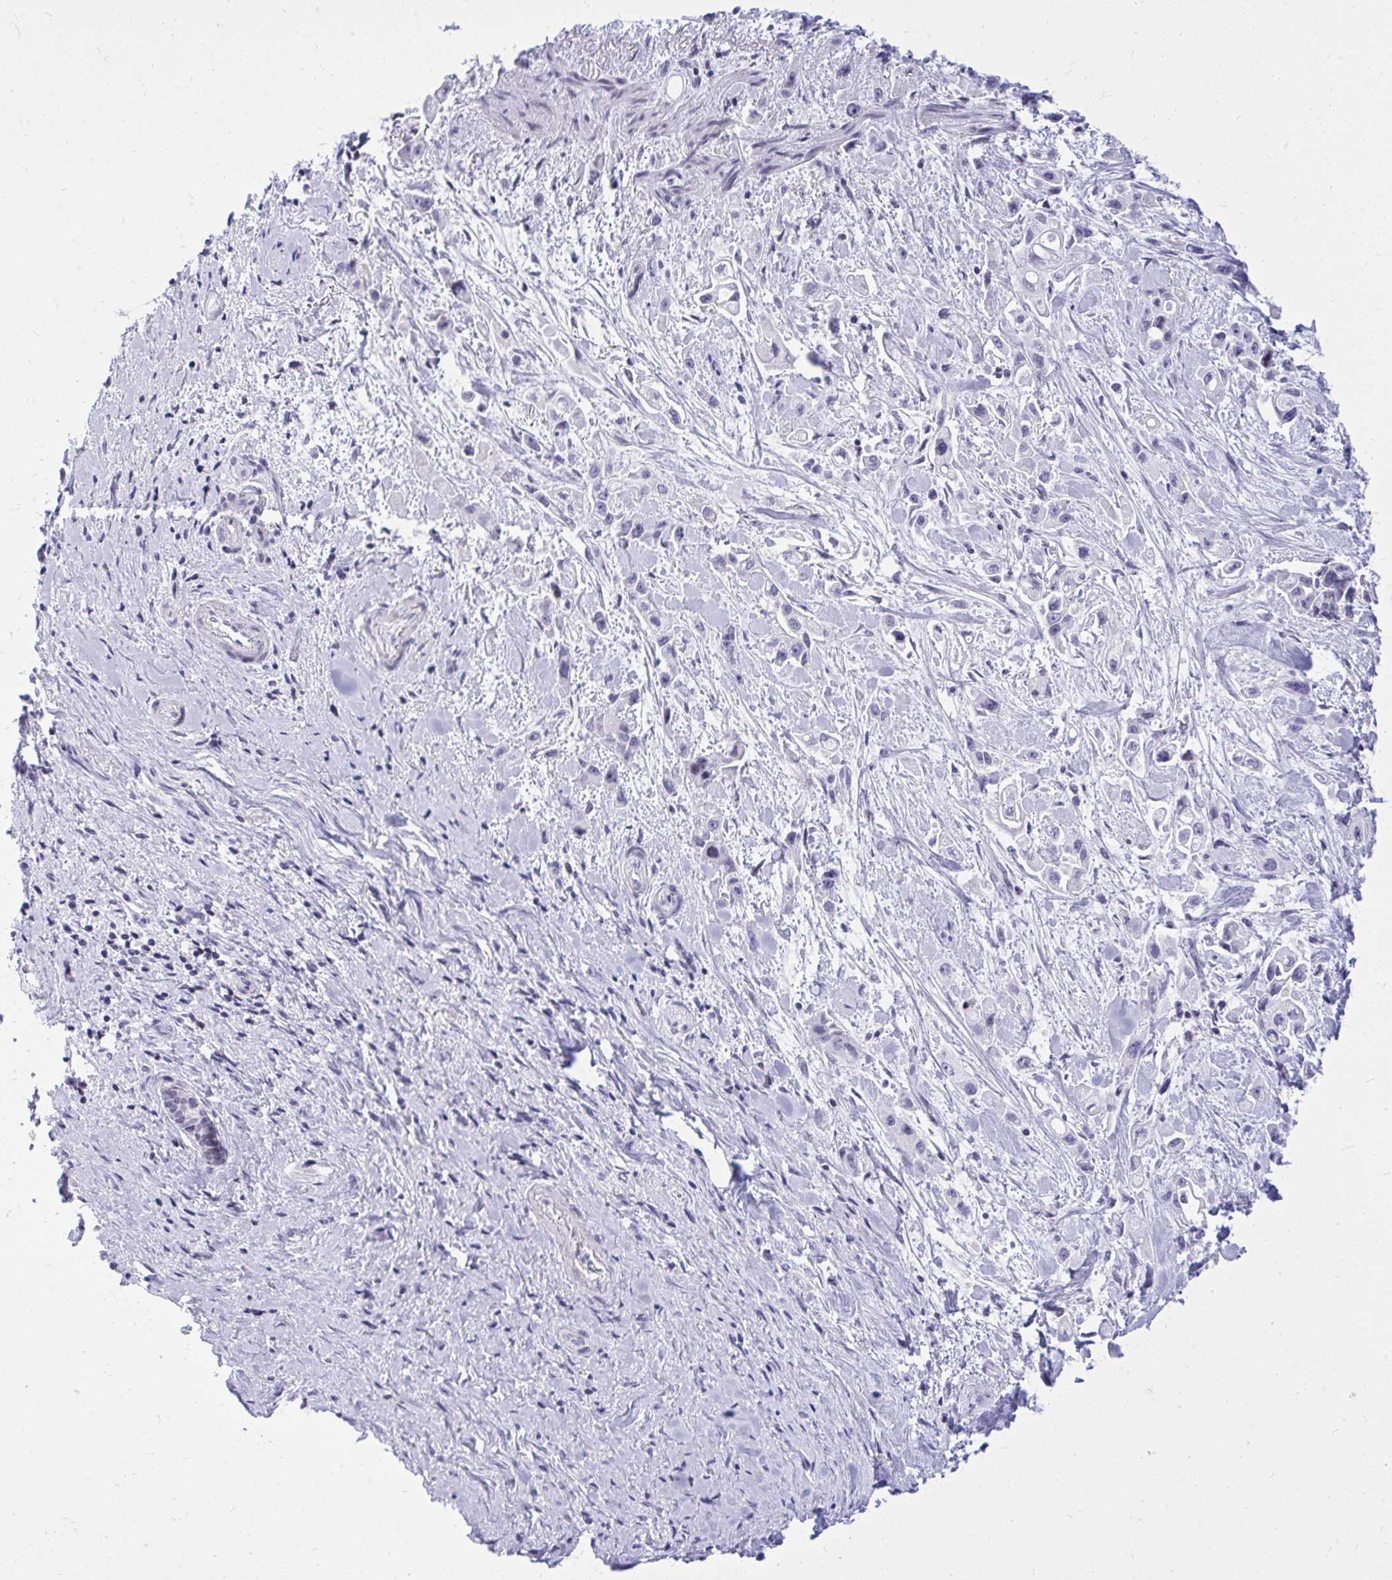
{"staining": {"intensity": "negative", "quantity": "none", "location": "none"}, "tissue": "pancreatic cancer", "cell_type": "Tumor cells", "image_type": "cancer", "snomed": [{"axis": "morphology", "description": "Adenocarcinoma, NOS"}, {"axis": "topography", "description": "Pancreas"}], "caption": "Tumor cells are negative for brown protein staining in adenocarcinoma (pancreatic). (IHC, brightfield microscopy, high magnification).", "gene": "GABRA1", "patient": {"sex": "female", "age": 66}}